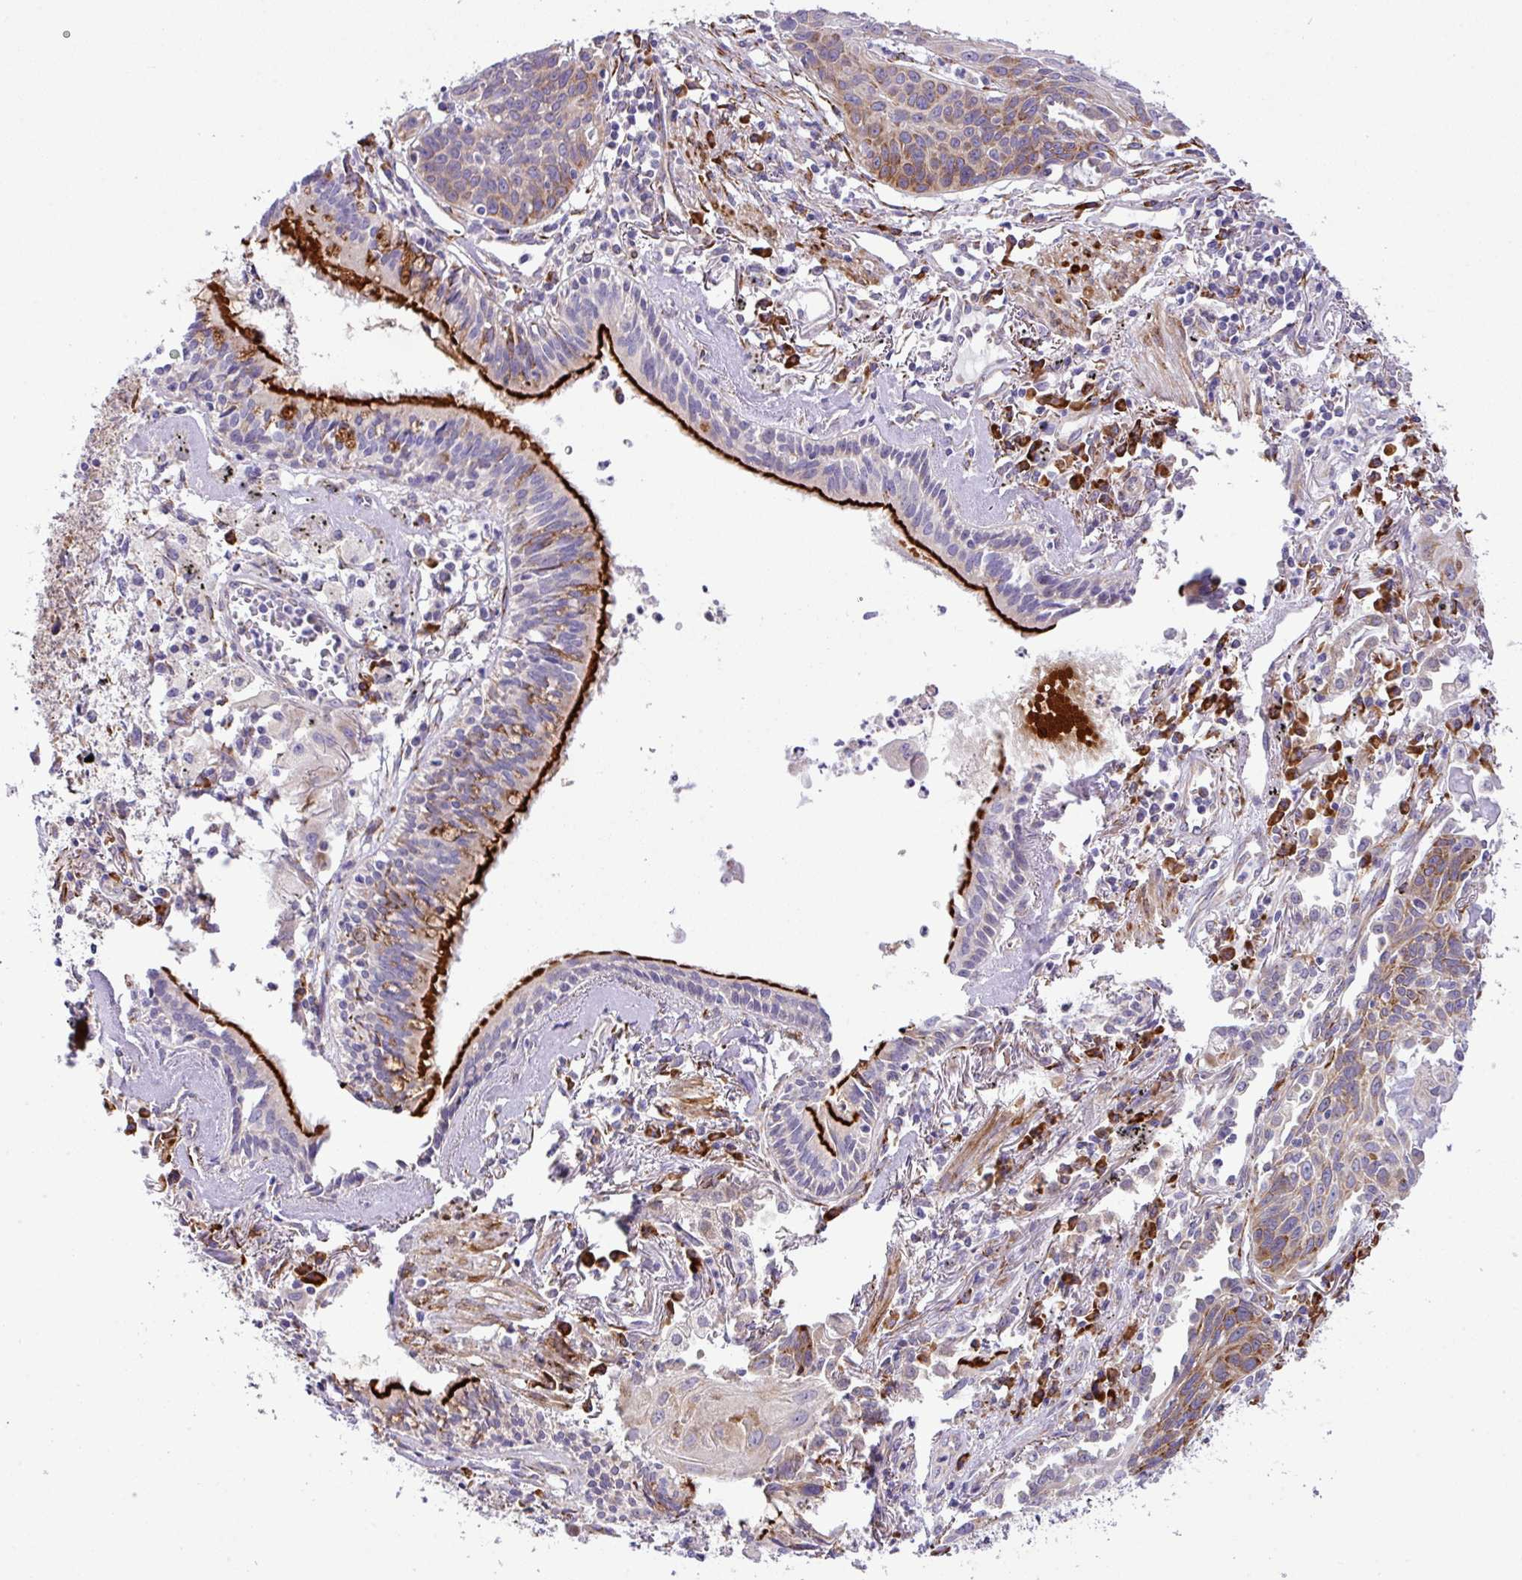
{"staining": {"intensity": "moderate", "quantity": "25%-75%", "location": "cytoplasmic/membranous"}, "tissue": "lung cancer", "cell_type": "Tumor cells", "image_type": "cancer", "snomed": [{"axis": "morphology", "description": "Squamous cell carcinoma, NOS"}, {"axis": "topography", "description": "Lung"}], "caption": "High-magnification brightfield microscopy of squamous cell carcinoma (lung) stained with DAB (3,3'-diaminobenzidine) (brown) and counterstained with hematoxylin (blue). tumor cells exhibit moderate cytoplasmic/membranous positivity is seen in approximately25%-75% of cells. The staining was performed using DAB (3,3'-diaminobenzidine) to visualize the protein expression in brown, while the nuclei were stained in blue with hematoxylin (Magnification: 20x).", "gene": "CFAP97", "patient": {"sex": "male", "age": 71}}